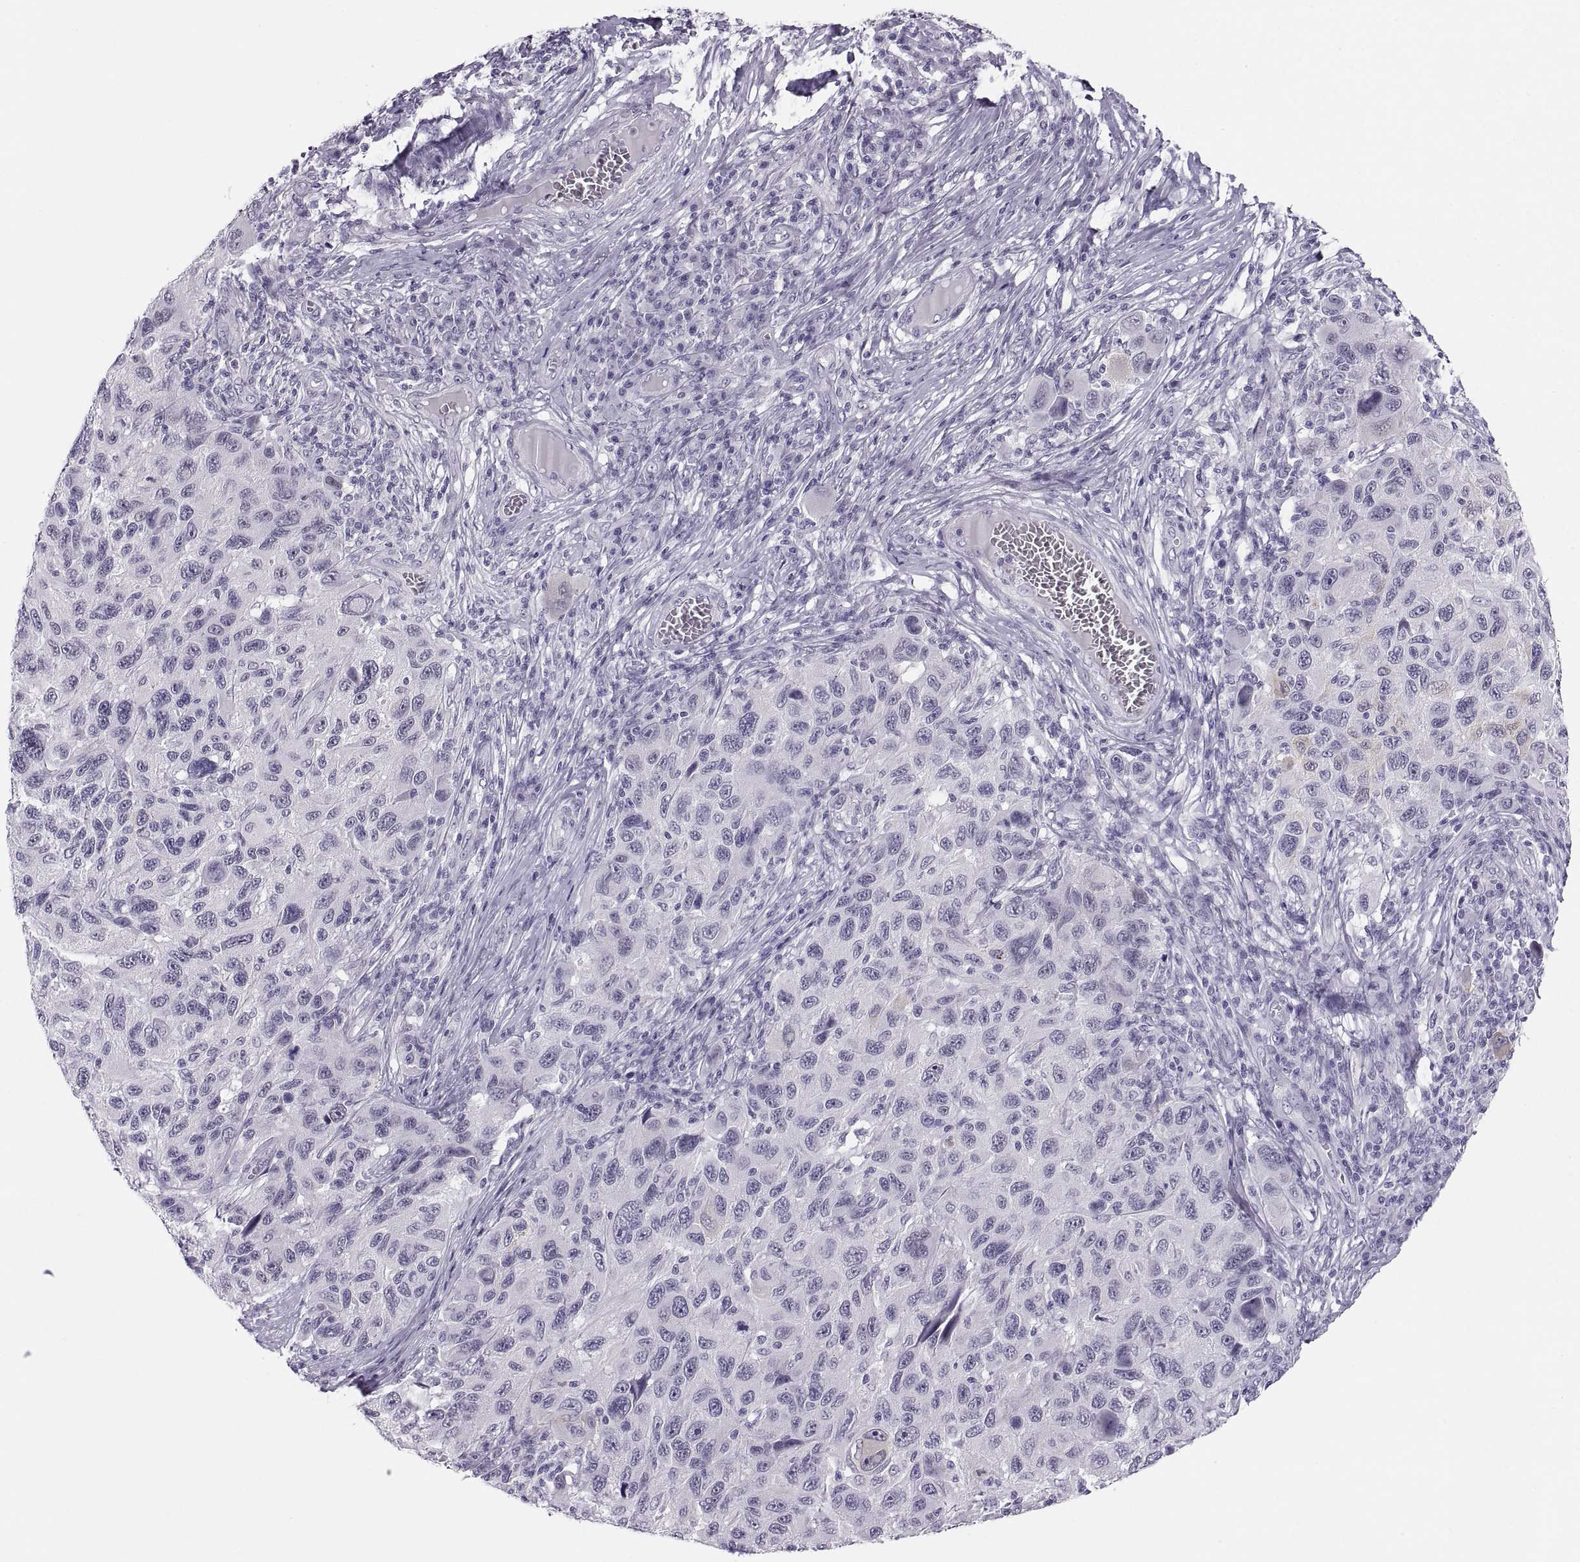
{"staining": {"intensity": "negative", "quantity": "none", "location": "none"}, "tissue": "melanoma", "cell_type": "Tumor cells", "image_type": "cancer", "snomed": [{"axis": "morphology", "description": "Malignant melanoma, NOS"}, {"axis": "topography", "description": "Skin"}], "caption": "An IHC photomicrograph of melanoma is shown. There is no staining in tumor cells of melanoma.", "gene": "C3orf22", "patient": {"sex": "male", "age": 53}}